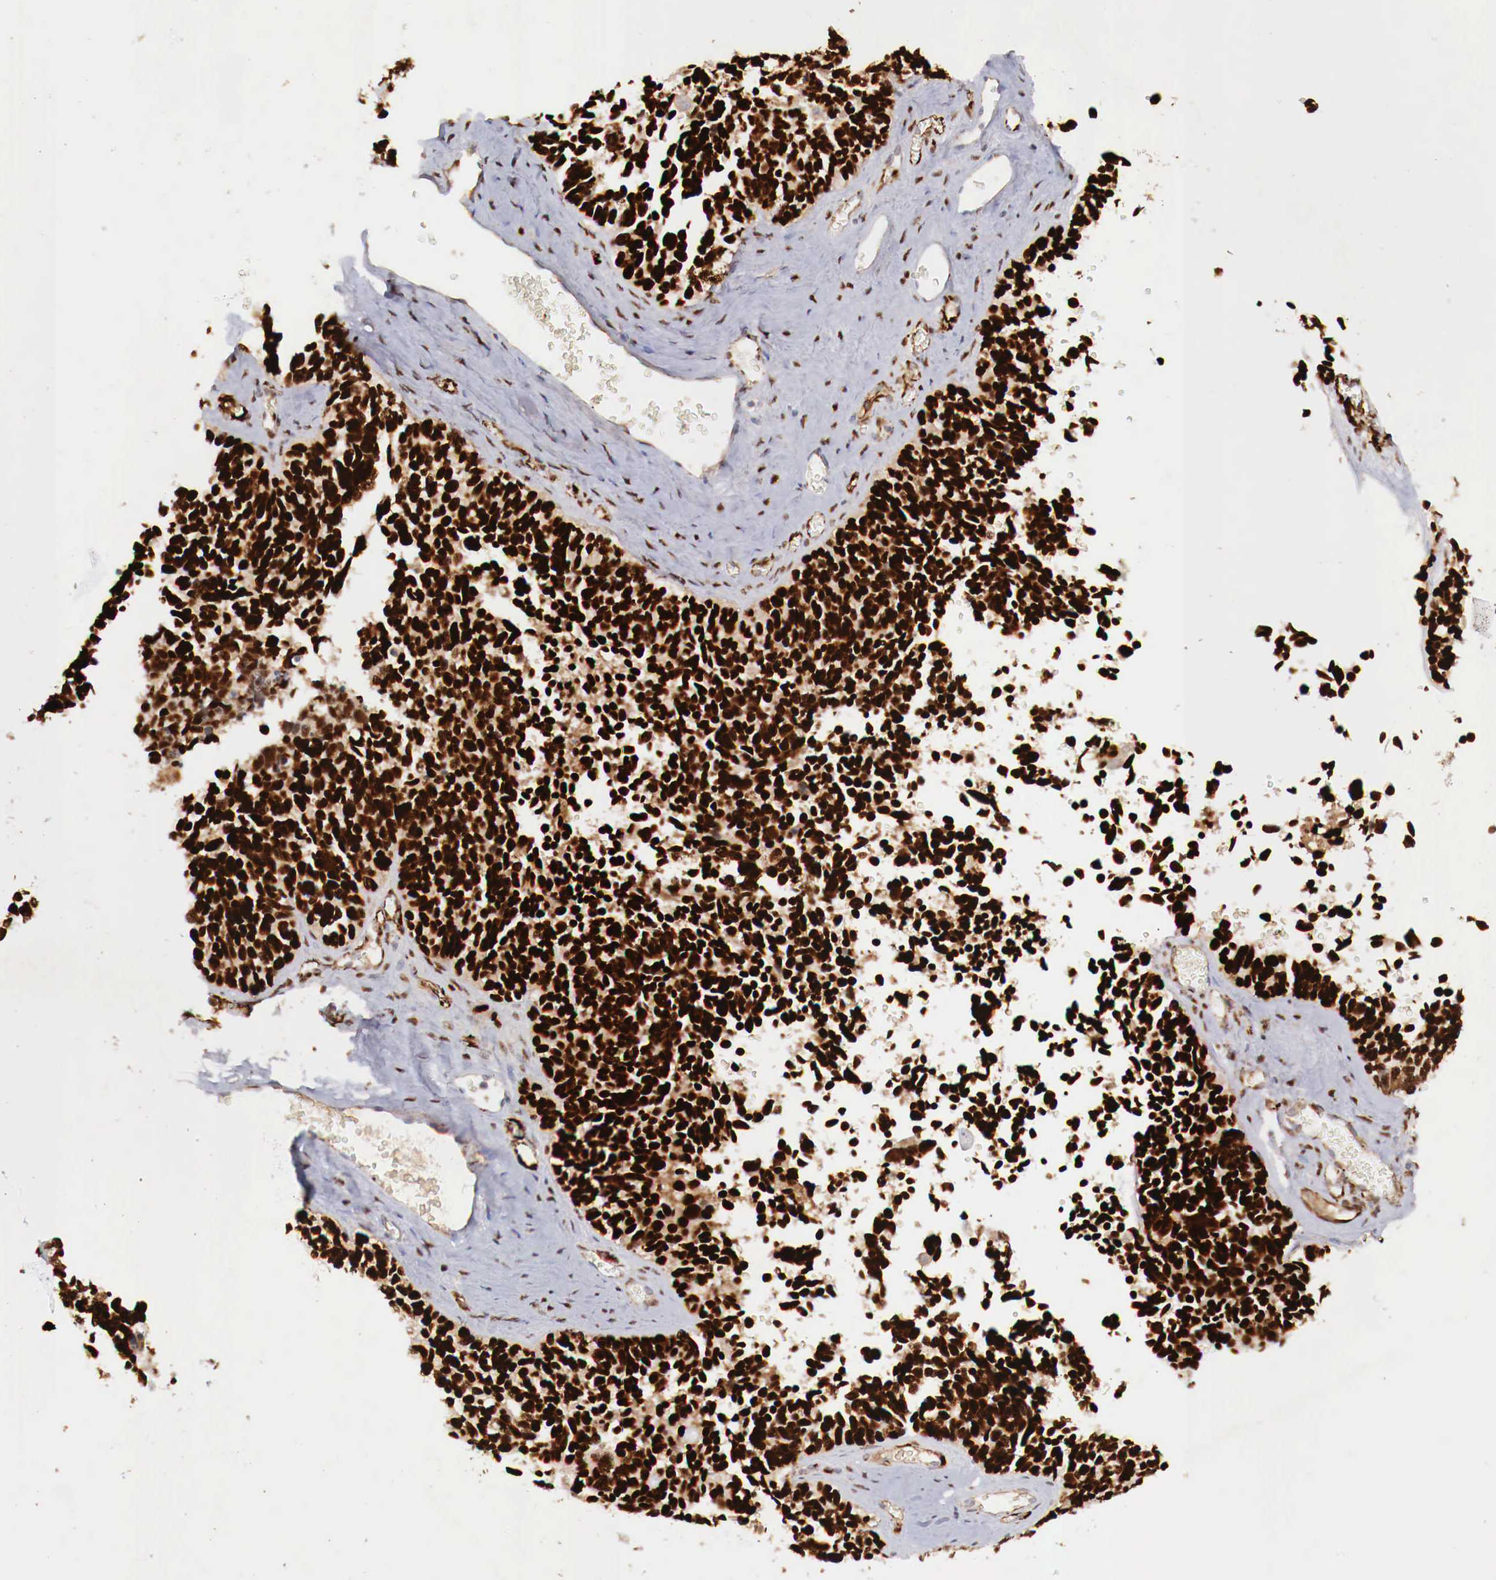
{"staining": {"intensity": "strong", "quantity": ">75%", "location": "nuclear"}, "tissue": "ovarian cancer", "cell_type": "Tumor cells", "image_type": "cancer", "snomed": [{"axis": "morphology", "description": "Cystadenocarcinoma, serous, NOS"}, {"axis": "topography", "description": "Ovary"}], "caption": "This histopathology image exhibits ovarian serous cystadenocarcinoma stained with immunohistochemistry to label a protein in brown. The nuclear of tumor cells show strong positivity for the protein. Nuclei are counter-stained blue.", "gene": "WT1", "patient": {"sex": "female", "age": 77}}